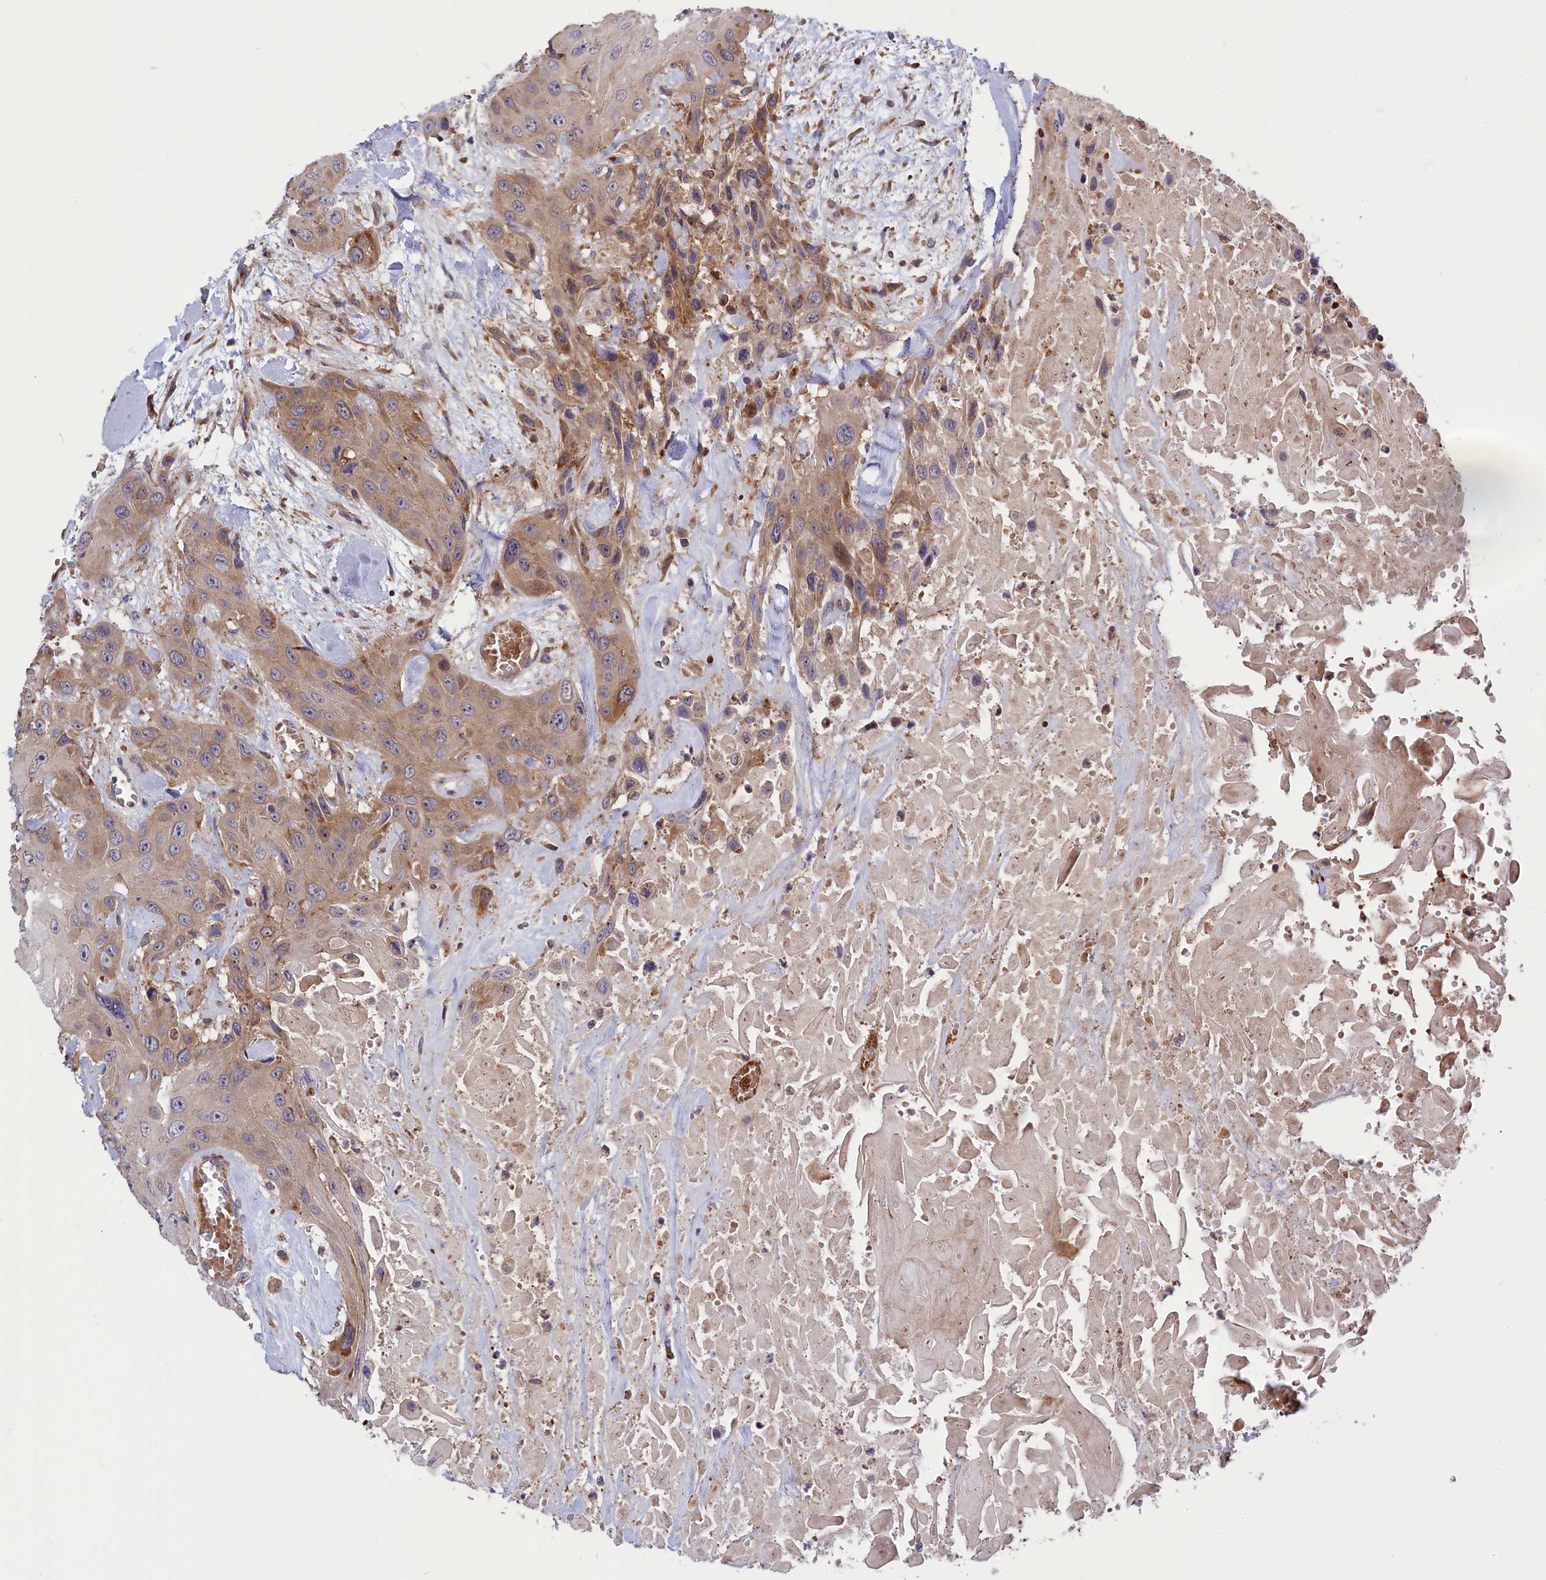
{"staining": {"intensity": "moderate", "quantity": "25%-75%", "location": "cytoplasmic/membranous"}, "tissue": "head and neck cancer", "cell_type": "Tumor cells", "image_type": "cancer", "snomed": [{"axis": "morphology", "description": "Squamous cell carcinoma, NOS"}, {"axis": "topography", "description": "Head-Neck"}], "caption": "This photomicrograph shows IHC staining of head and neck cancer, with medium moderate cytoplasmic/membranous positivity in about 25%-75% of tumor cells.", "gene": "DDX60L", "patient": {"sex": "male", "age": 81}}